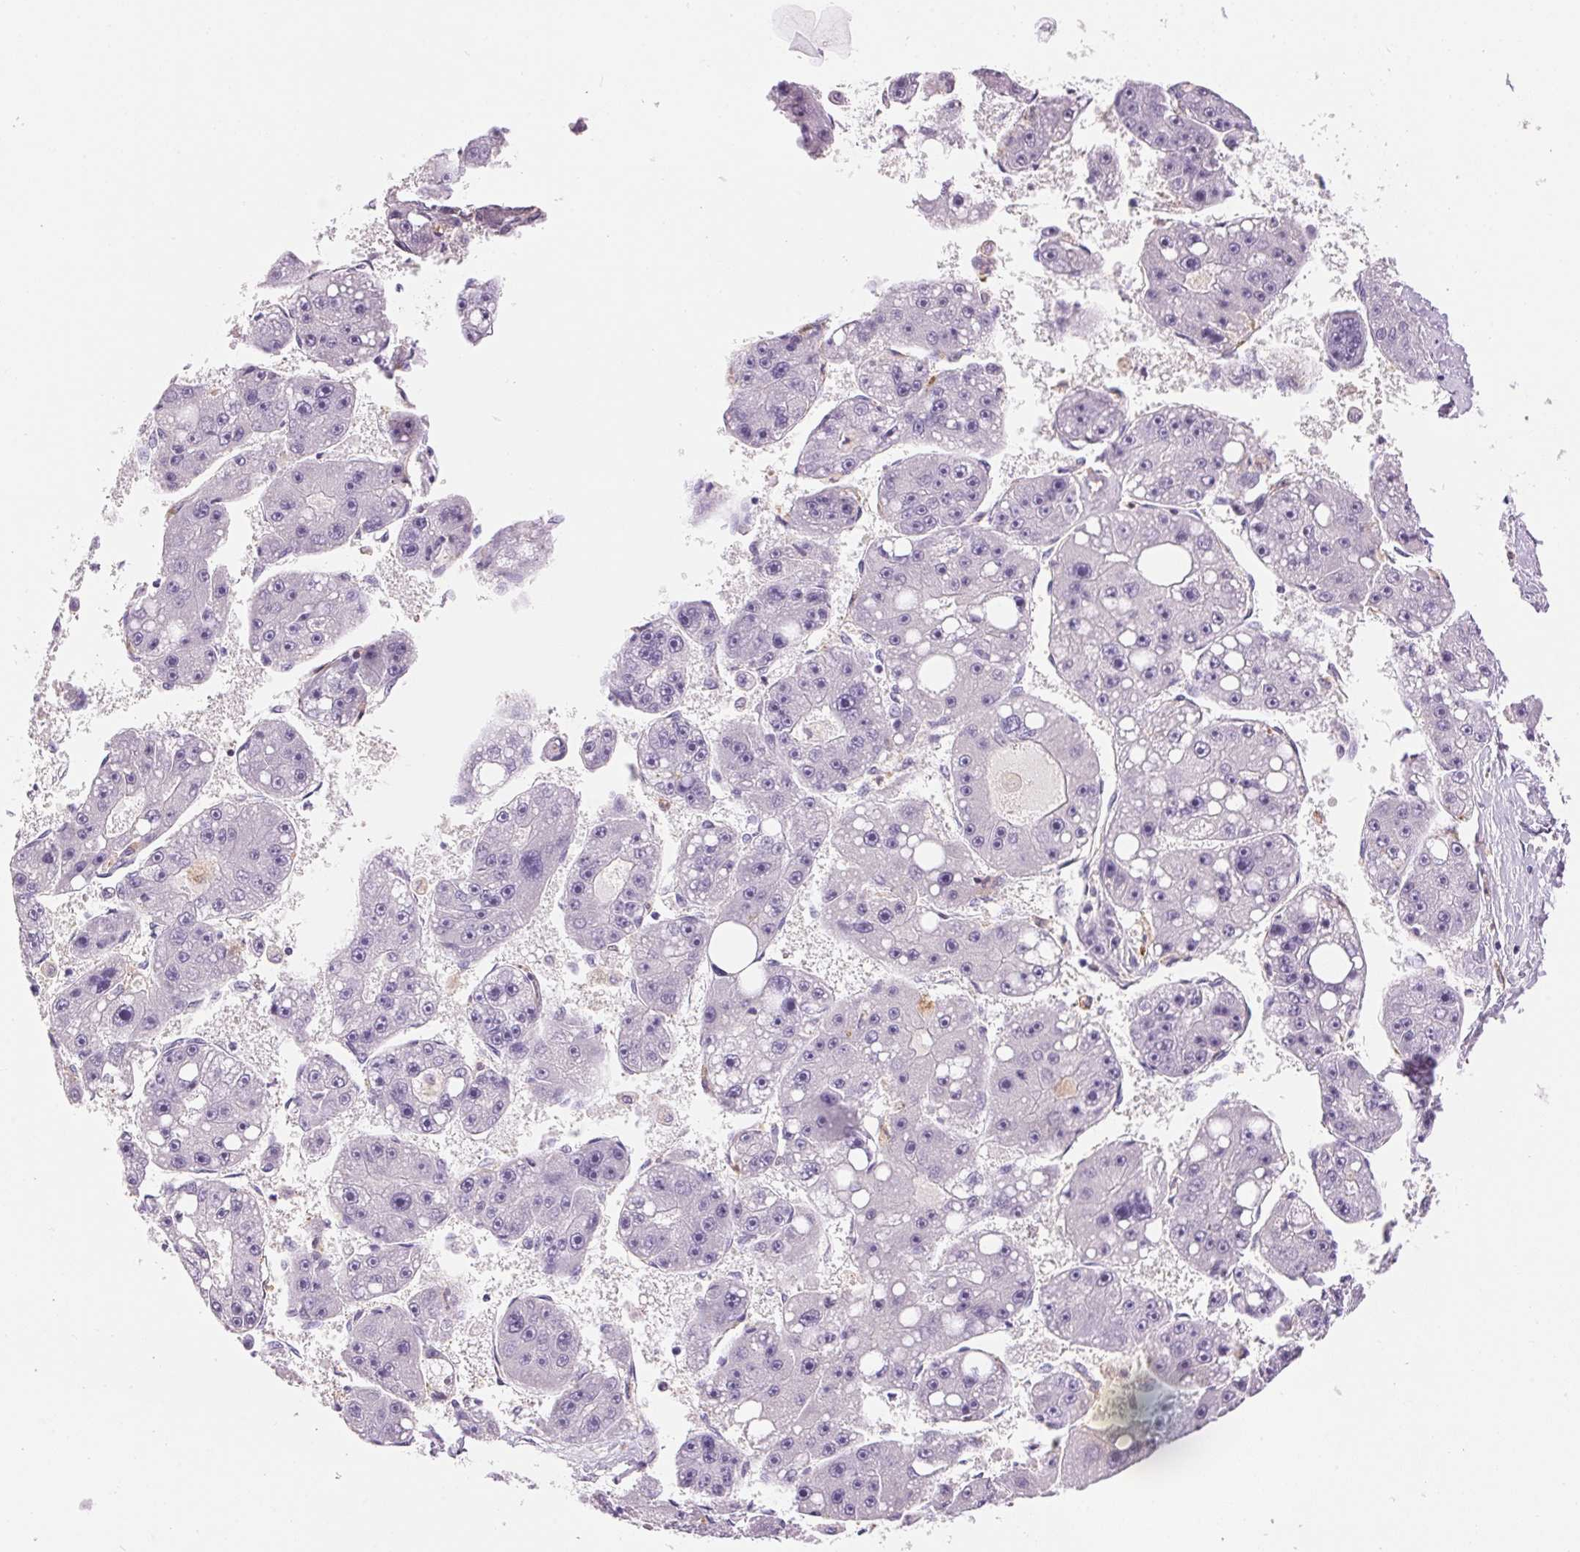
{"staining": {"intensity": "negative", "quantity": "none", "location": "none"}, "tissue": "liver cancer", "cell_type": "Tumor cells", "image_type": "cancer", "snomed": [{"axis": "morphology", "description": "Carcinoma, Hepatocellular, NOS"}, {"axis": "topography", "description": "Liver"}], "caption": "This photomicrograph is of liver hepatocellular carcinoma stained with immunohistochemistry (IHC) to label a protein in brown with the nuclei are counter-stained blue. There is no staining in tumor cells. (DAB (3,3'-diaminobenzidine) immunohistochemistry (IHC) visualized using brightfield microscopy, high magnification).", "gene": "PNLIPRP3", "patient": {"sex": "female", "age": 61}}